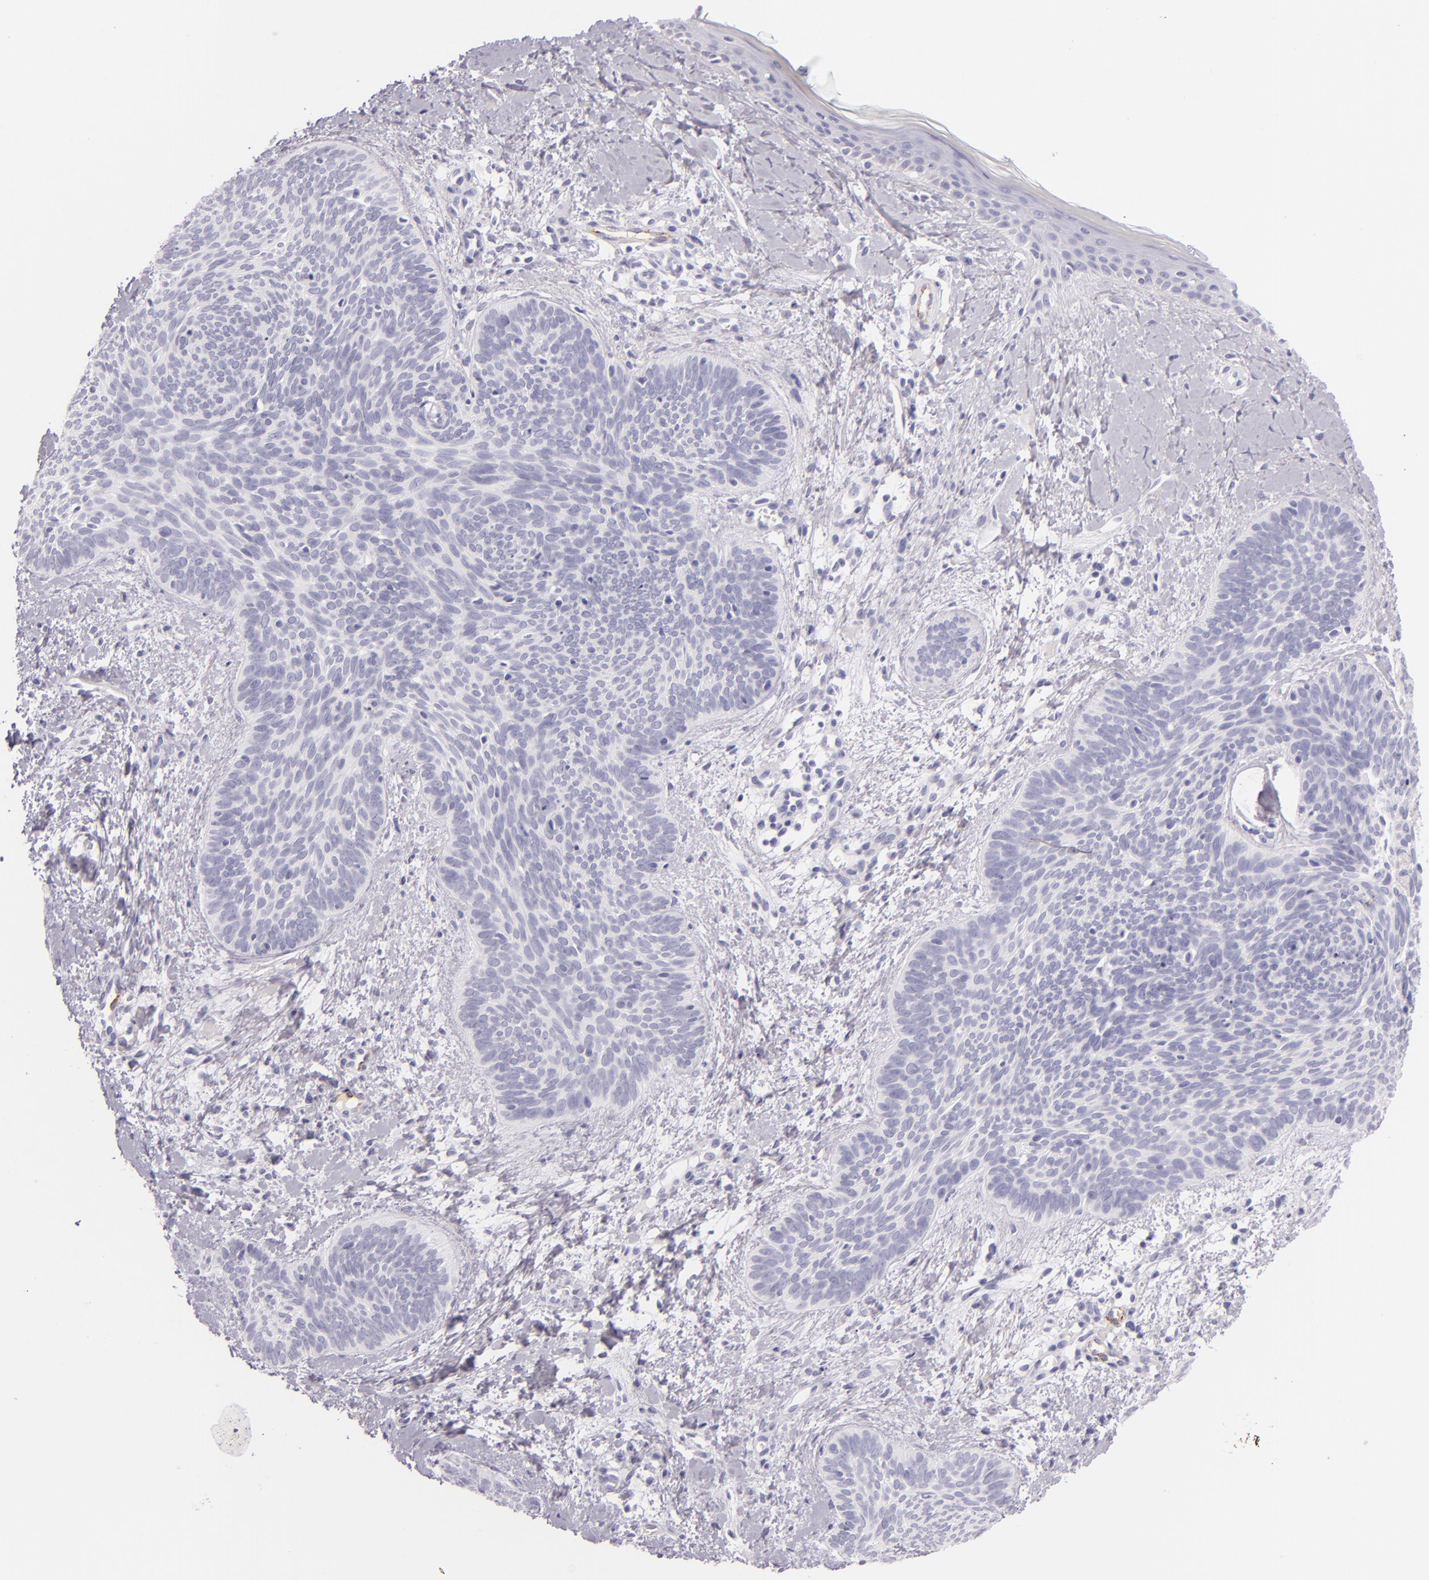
{"staining": {"intensity": "negative", "quantity": "none", "location": "none"}, "tissue": "skin cancer", "cell_type": "Tumor cells", "image_type": "cancer", "snomed": [{"axis": "morphology", "description": "Basal cell carcinoma"}, {"axis": "topography", "description": "Skin"}], "caption": "This is an IHC micrograph of skin cancer. There is no expression in tumor cells.", "gene": "SELP", "patient": {"sex": "female", "age": 81}}